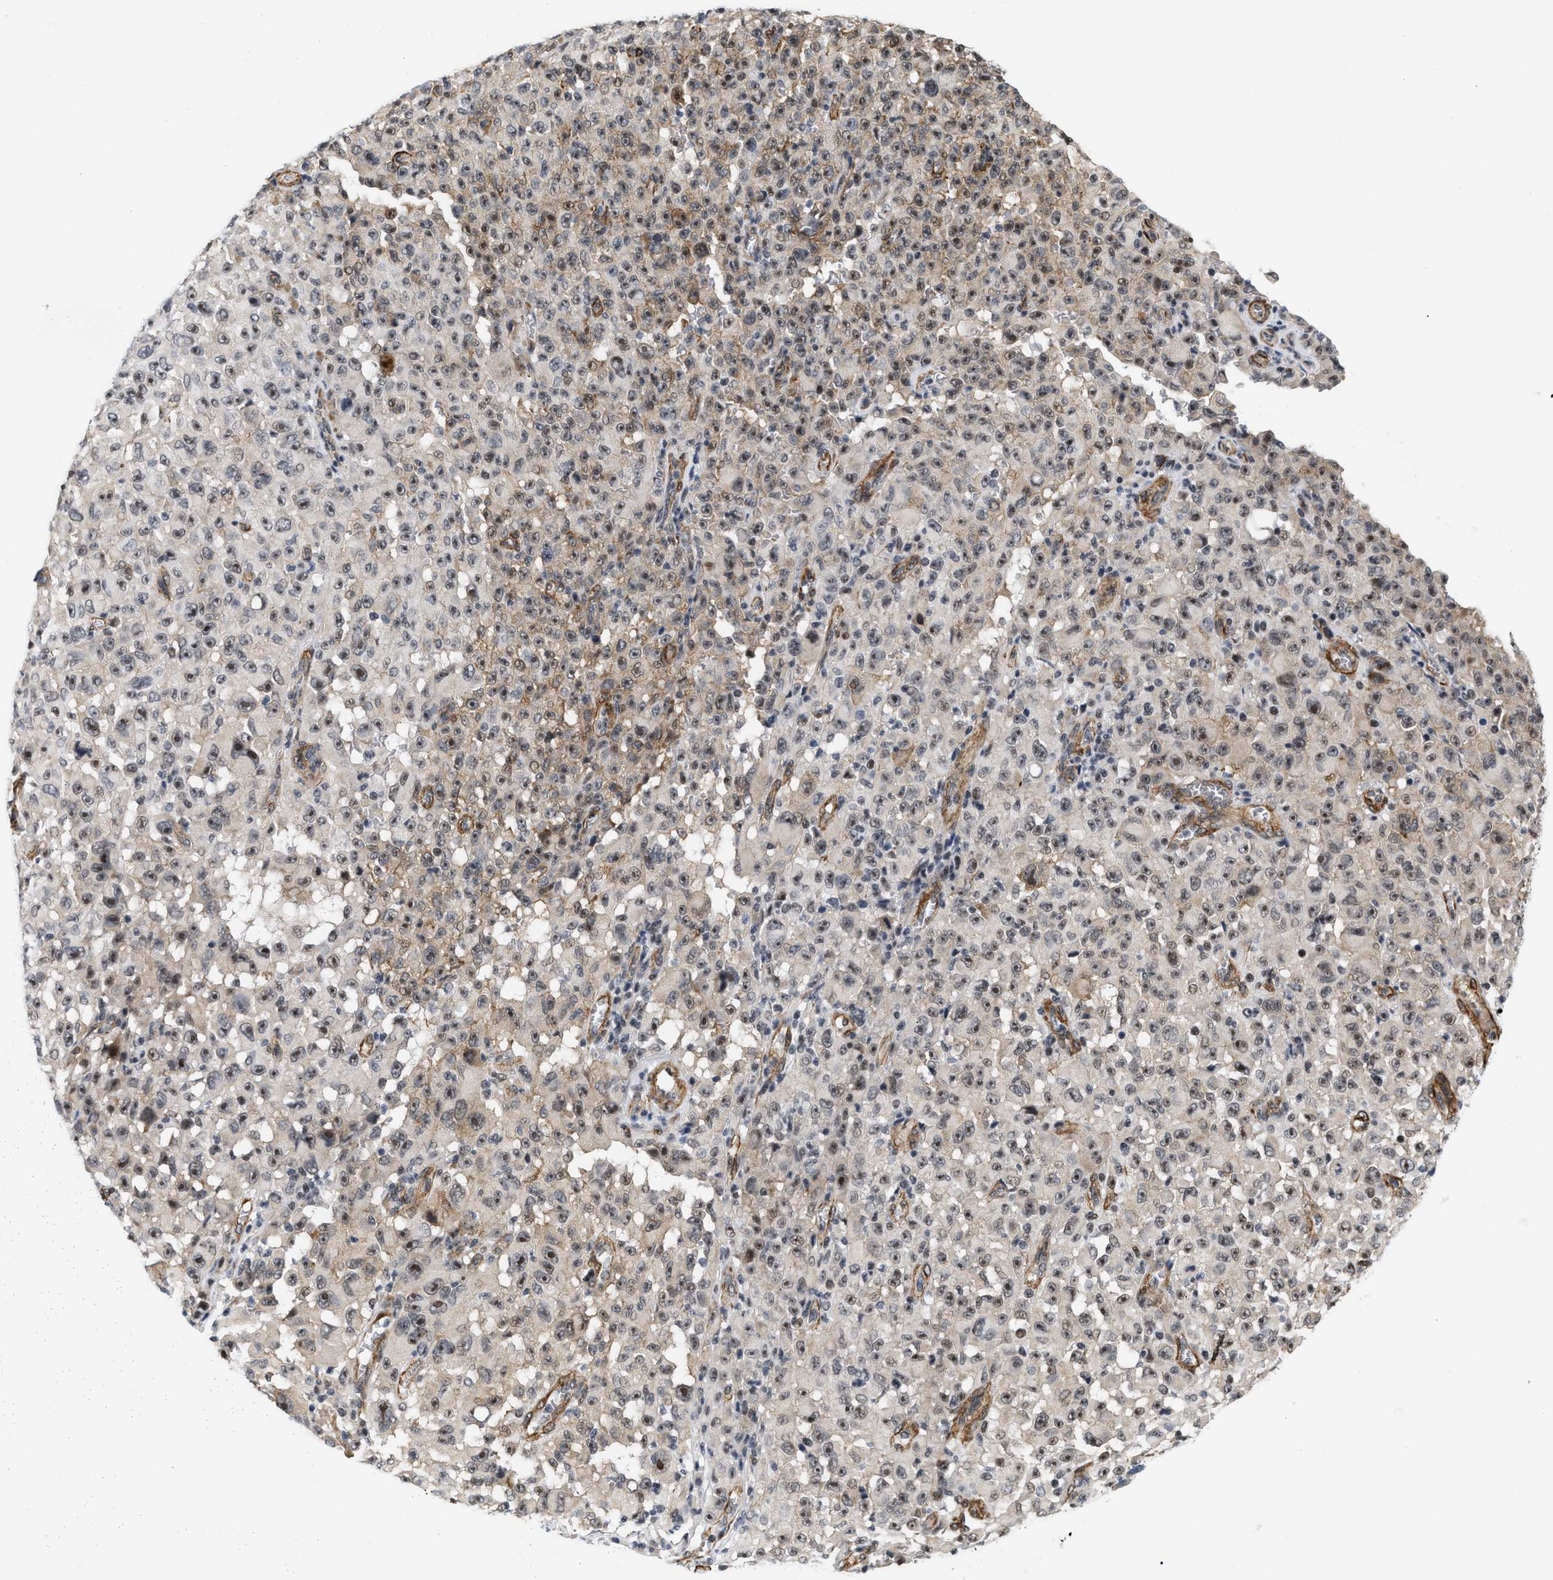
{"staining": {"intensity": "moderate", "quantity": ">75%", "location": "cytoplasmic/membranous,nuclear"}, "tissue": "melanoma", "cell_type": "Tumor cells", "image_type": "cancer", "snomed": [{"axis": "morphology", "description": "Malignant melanoma, NOS"}, {"axis": "topography", "description": "Skin"}], "caption": "Moderate cytoplasmic/membranous and nuclear protein positivity is appreciated in about >75% of tumor cells in melanoma. Immunohistochemistry stains the protein in brown and the nuclei are stained blue.", "gene": "GPRASP2", "patient": {"sex": "female", "age": 82}}